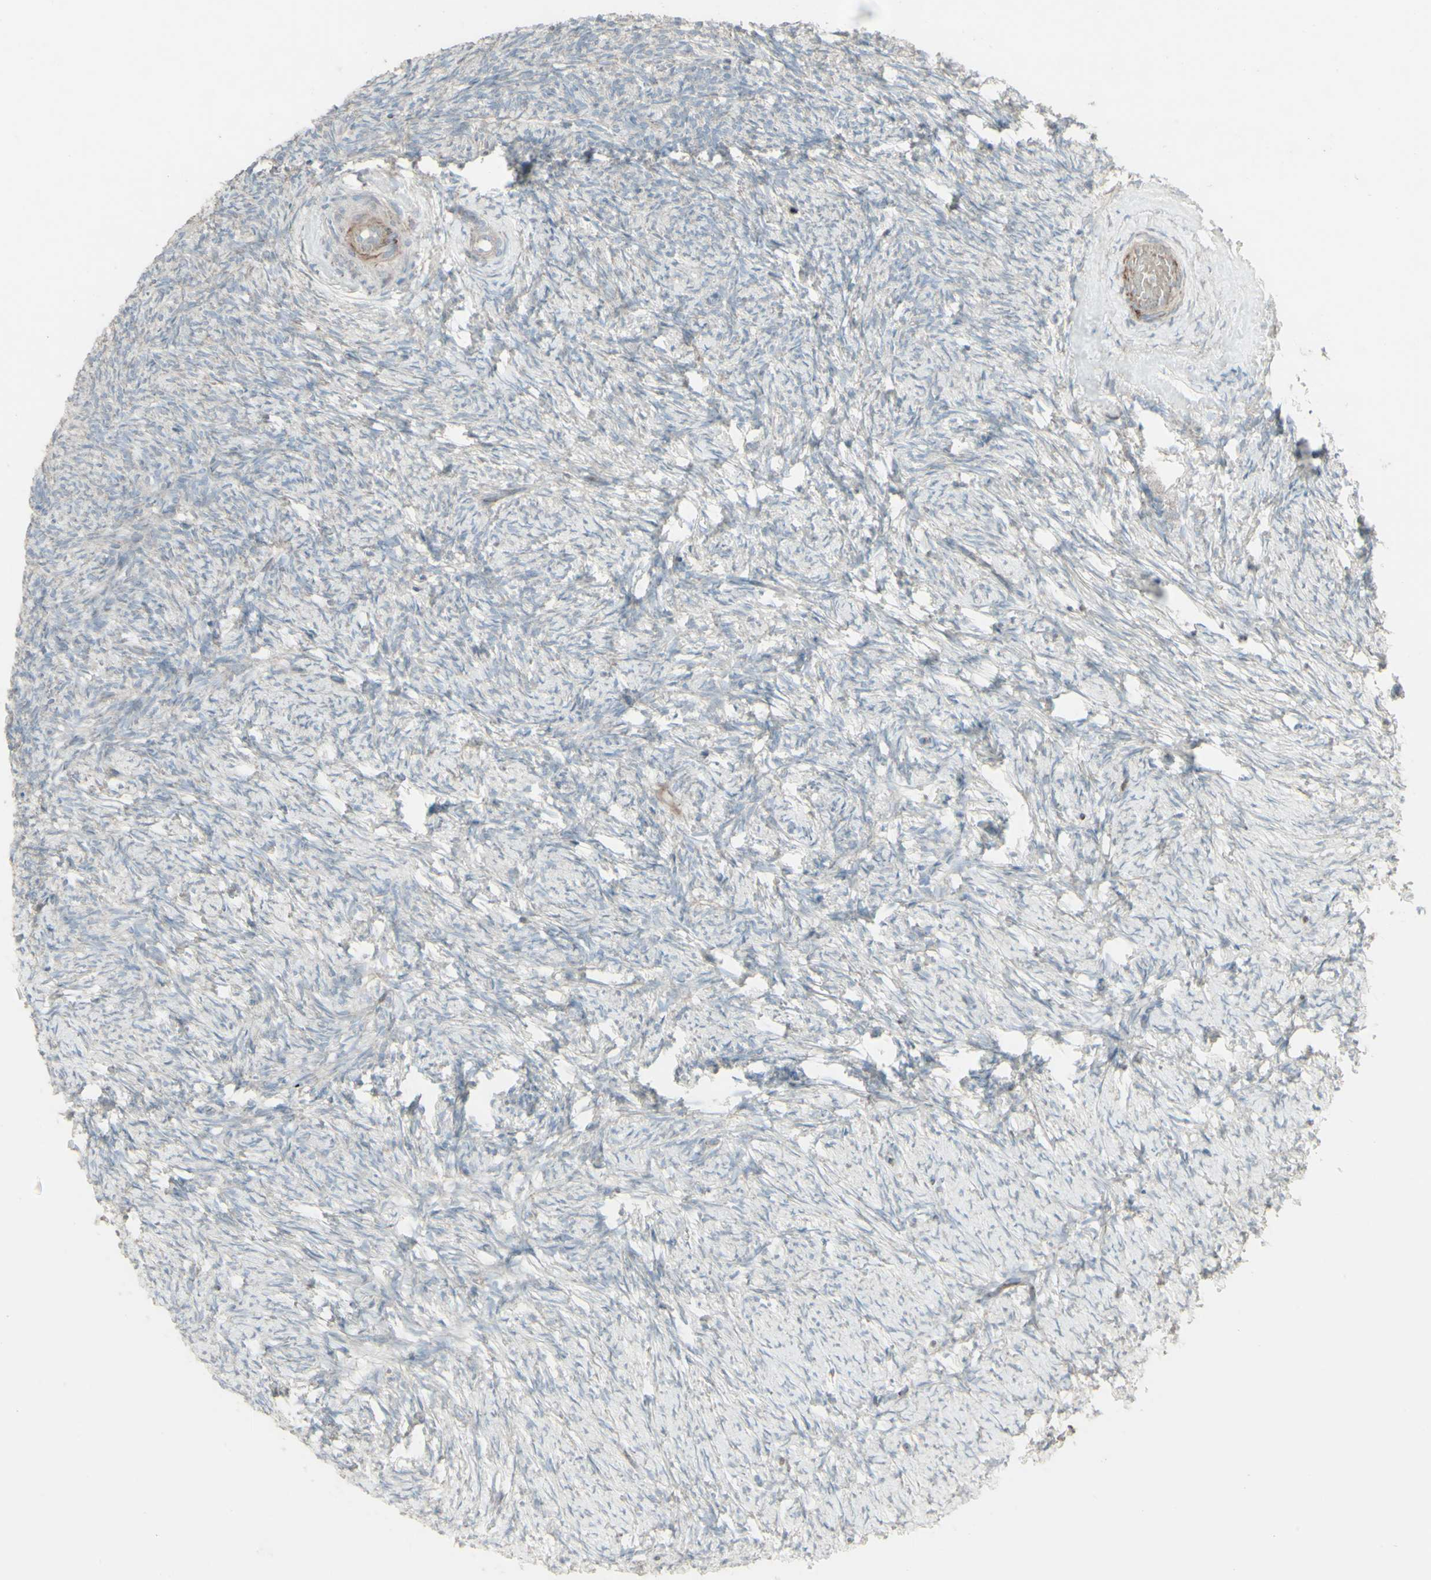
{"staining": {"intensity": "weak", "quantity": "<25%", "location": "cytoplasmic/membranous"}, "tissue": "ovary", "cell_type": "Ovarian stroma cells", "image_type": "normal", "snomed": [{"axis": "morphology", "description": "Normal tissue, NOS"}, {"axis": "topography", "description": "Ovary"}], "caption": "The image reveals no significant expression in ovarian stroma cells of ovary.", "gene": "GMNN", "patient": {"sex": "female", "age": 60}}